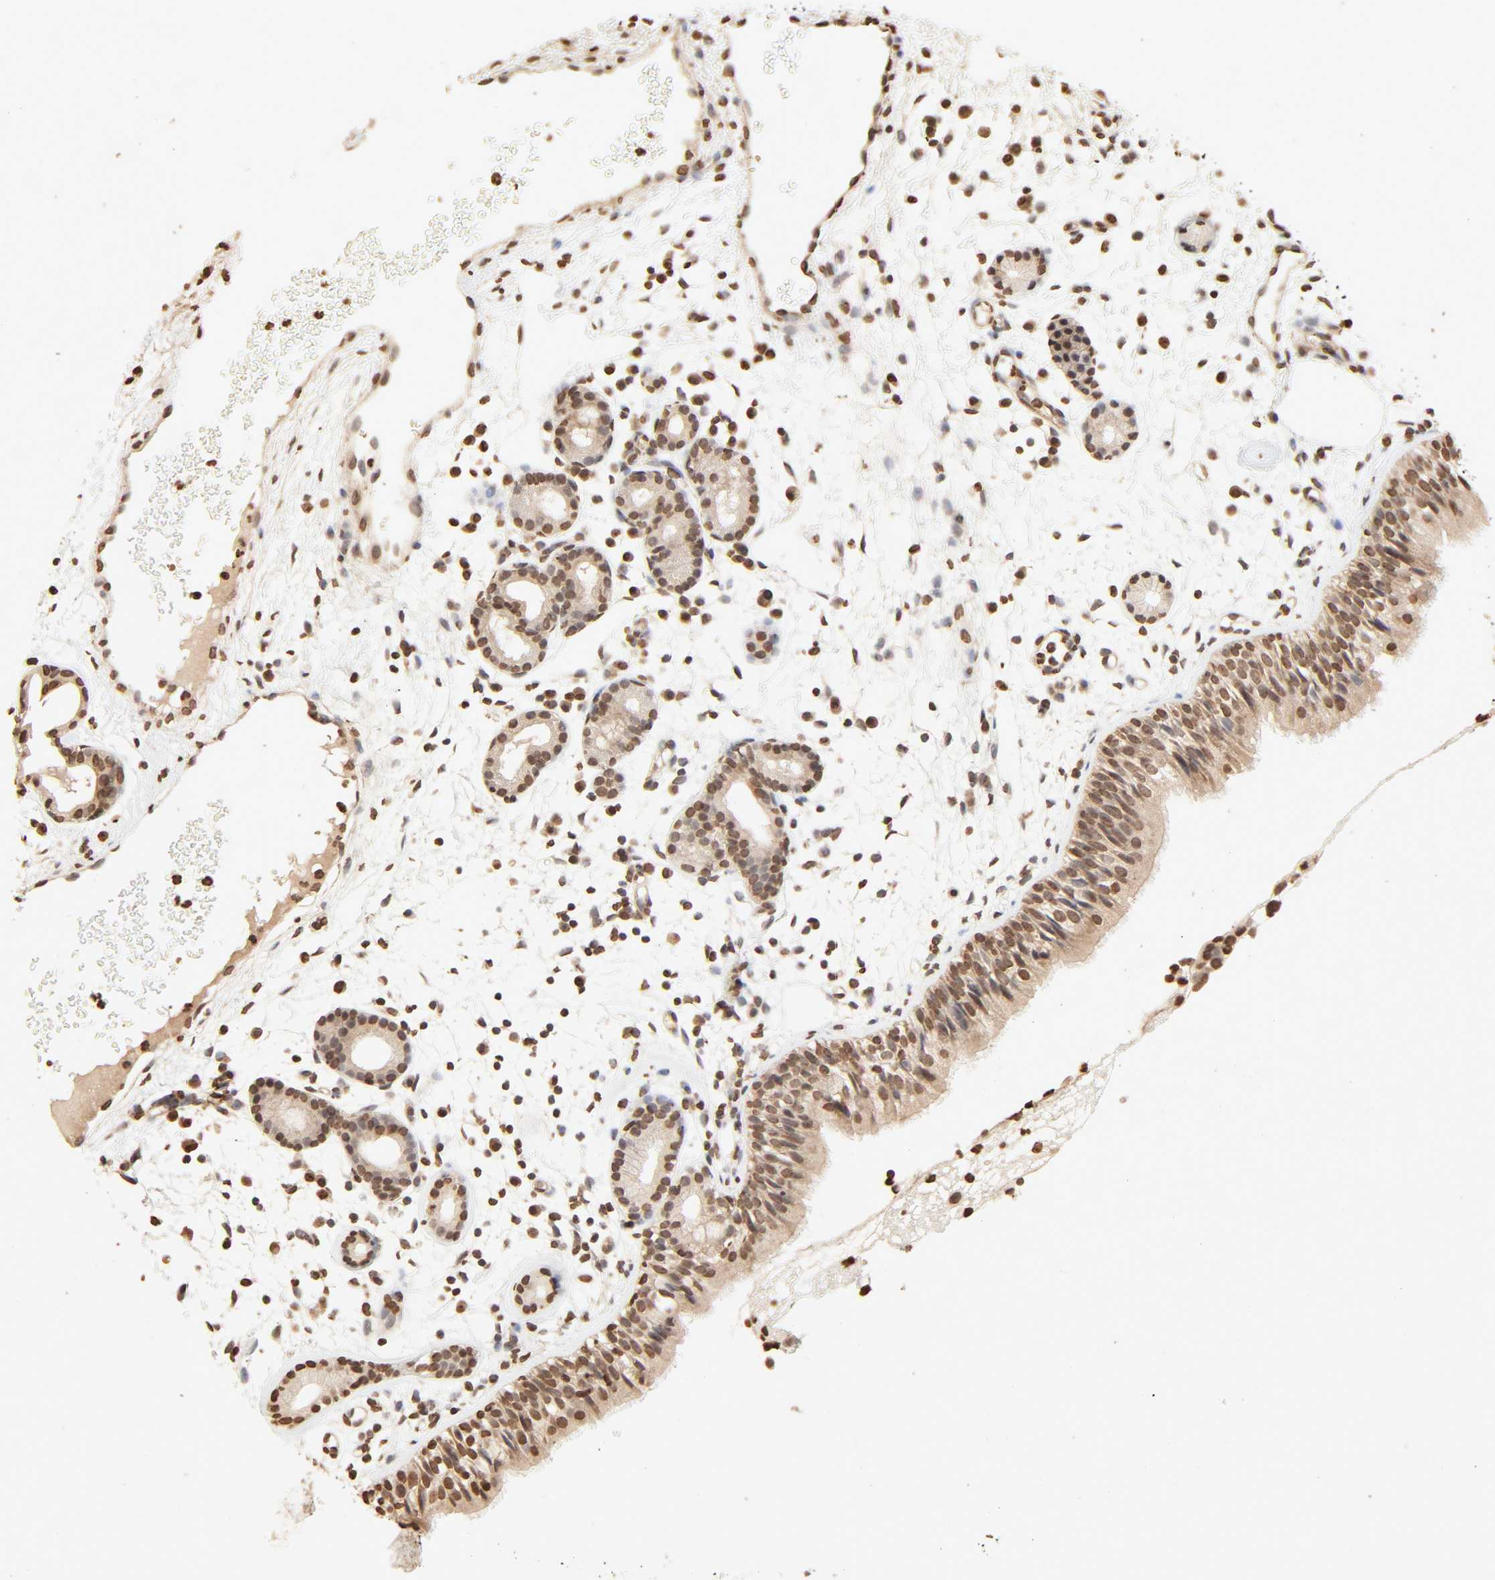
{"staining": {"intensity": "moderate", "quantity": ">75%", "location": "cytoplasmic/membranous,nuclear"}, "tissue": "nasopharynx", "cell_type": "Respiratory epithelial cells", "image_type": "normal", "snomed": [{"axis": "morphology", "description": "Normal tissue, NOS"}, {"axis": "morphology", "description": "Inflammation, NOS"}, {"axis": "topography", "description": "Nasopharynx"}], "caption": "Immunohistochemical staining of unremarkable nasopharynx demonstrates moderate cytoplasmic/membranous,nuclear protein expression in about >75% of respiratory epithelial cells. The staining was performed using DAB (3,3'-diaminobenzidine), with brown indicating positive protein expression. Nuclei are stained blue with hematoxylin.", "gene": "TBL1X", "patient": {"sex": "female", "age": 55}}